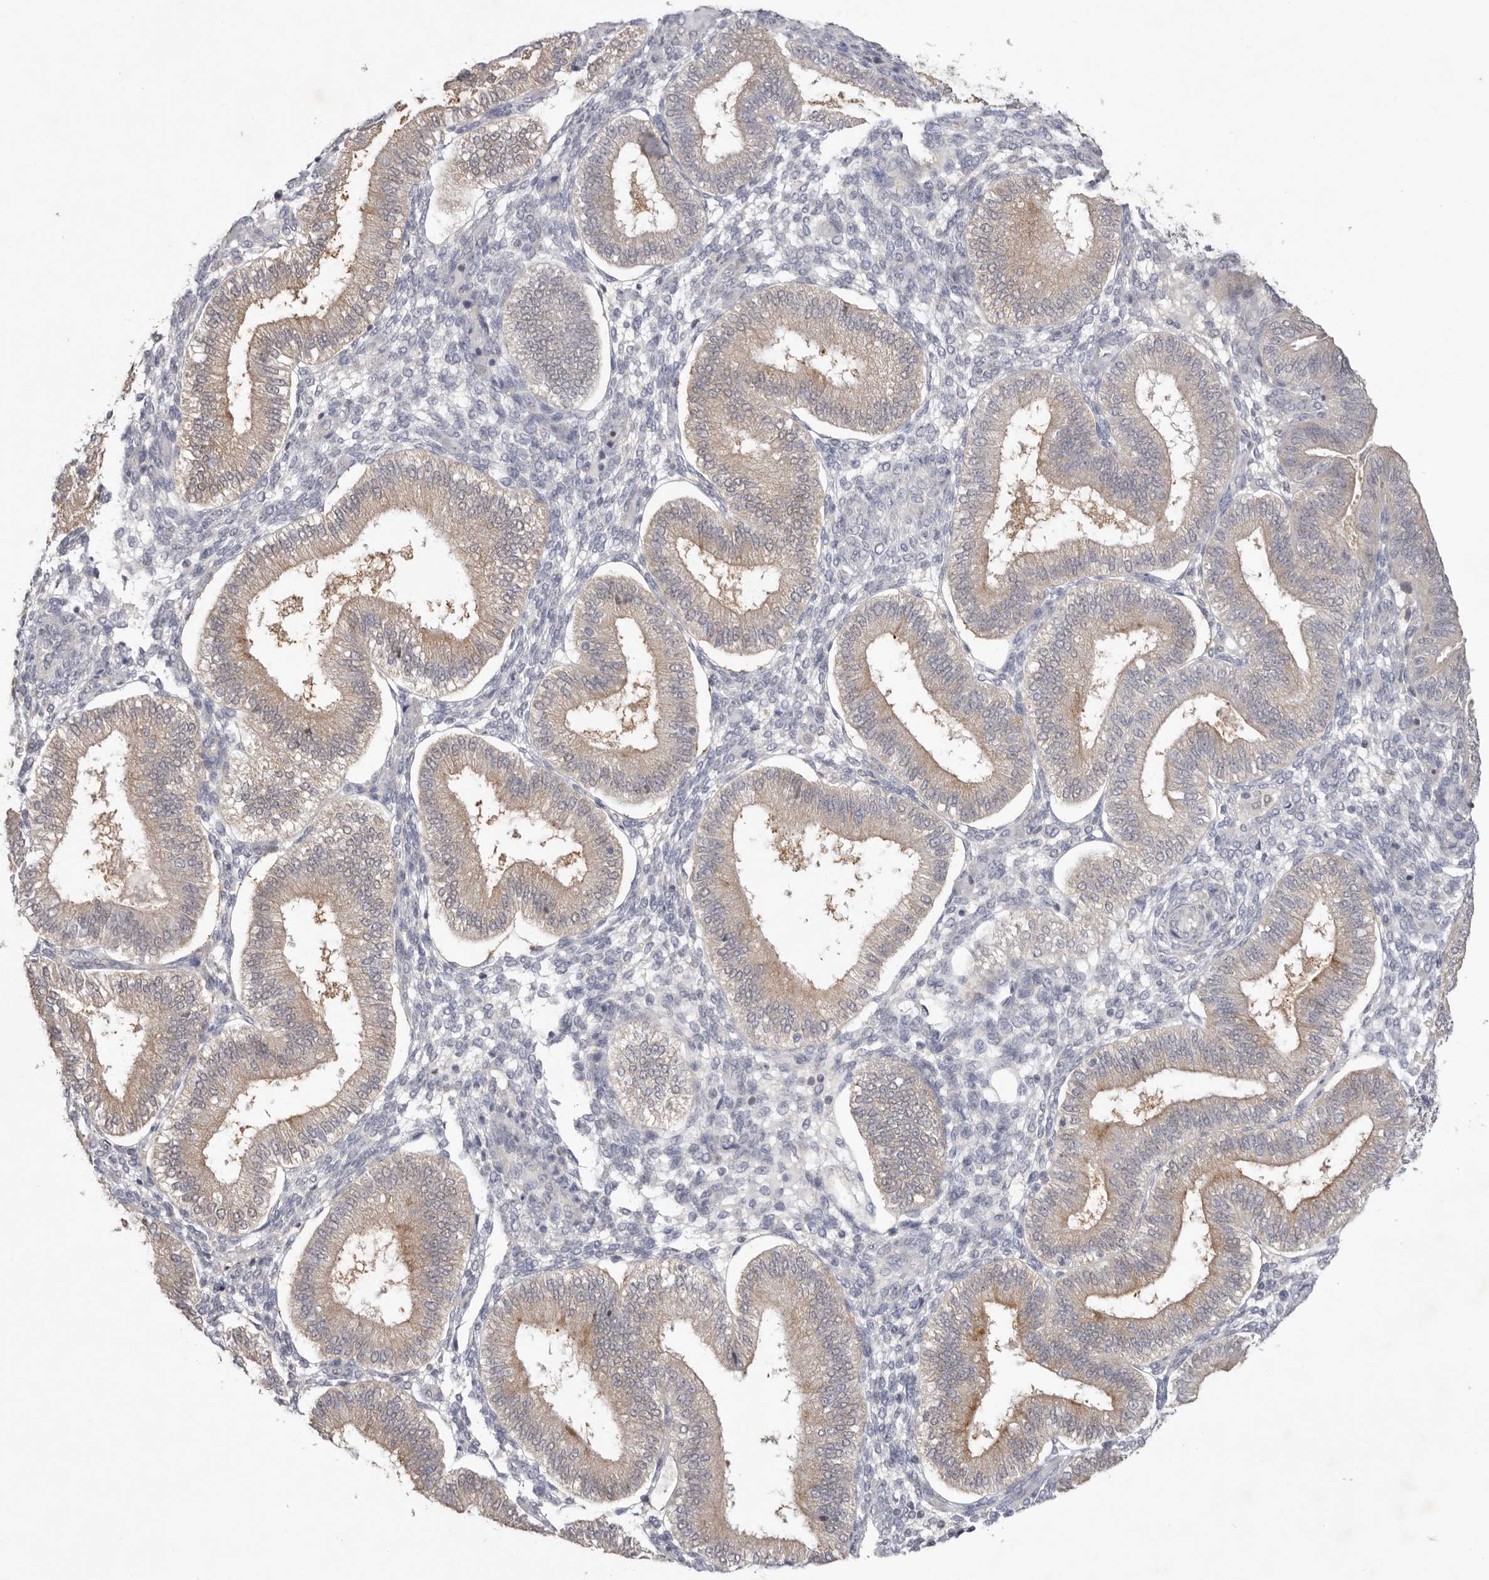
{"staining": {"intensity": "negative", "quantity": "none", "location": "none"}, "tissue": "endometrium", "cell_type": "Cells in endometrial stroma", "image_type": "normal", "snomed": [{"axis": "morphology", "description": "Normal tissue, NOS"}, {"axis": "topography", "description": "Endometrium"}], "caption": "Cells in endometrial stroma show no significant staining in benign endometrium. Brightfield microscopy of IHC stained with DAB (brown) and hematoxylin (blue), captured at high magnification.", "gene": "TADA1", "patient": {"sex": "female", "age": 39}}